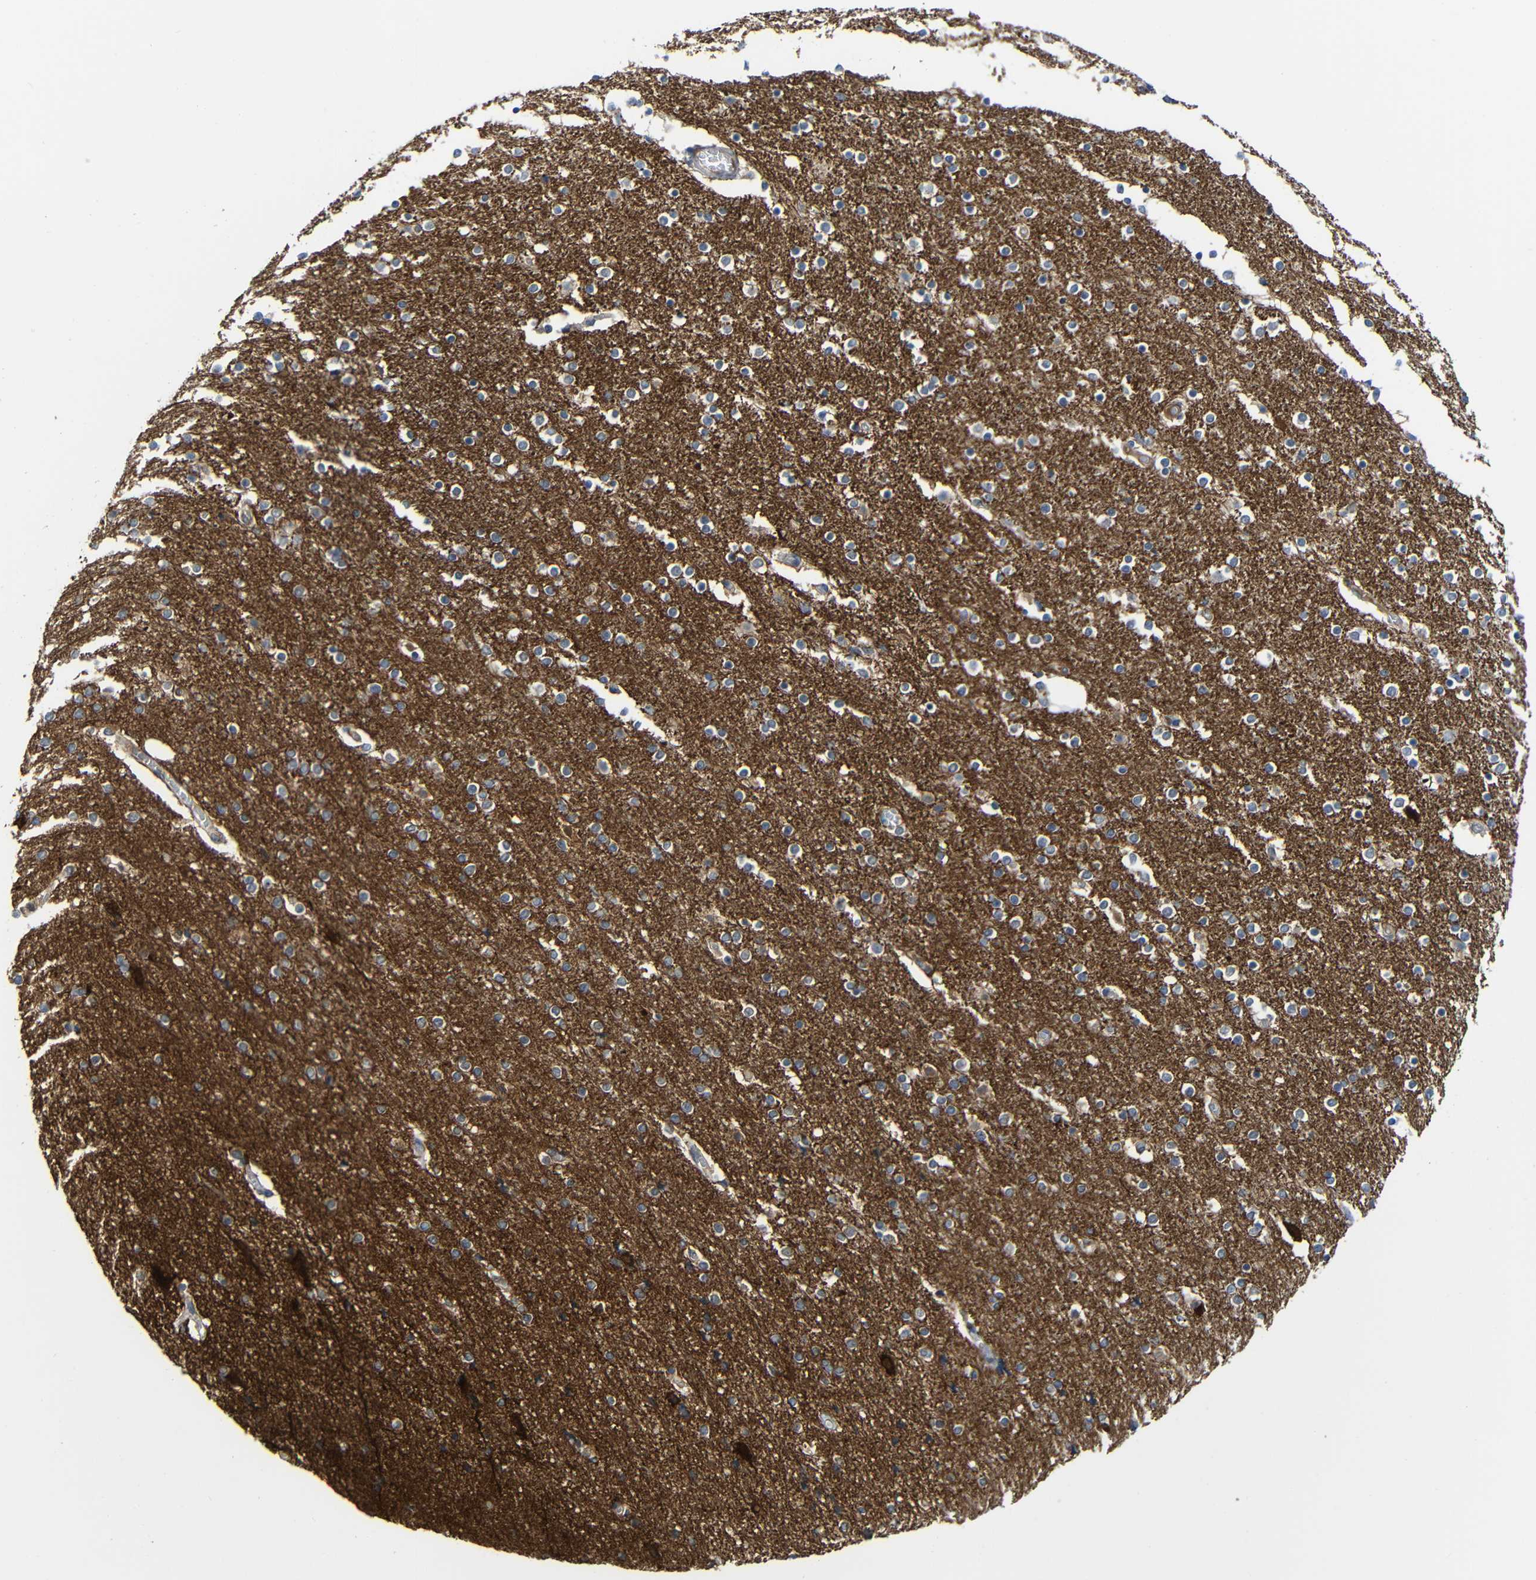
{"staining": {"intensity": "weak", "quantity": "25%-75%", "location": "cytoplasmic/membranous"}, "tissue": "caudate", "cell_type": "Glial cells", "image_type": "normal", "snomed": [{"axis": "morphology", "description": "Normal tissue, NOS"}, {"axis": "topography", "description": "Lateral ventricle wall"}], "caption": "IHC photomicrograph of normal caudate stained for a protein (brown), which demonstrates low levels of weak cytoplasmic/membranous expression in about 25%-75% of glial cells.", "gene": "DCLK1", "patient": {"sex": "female", "age": 54}}